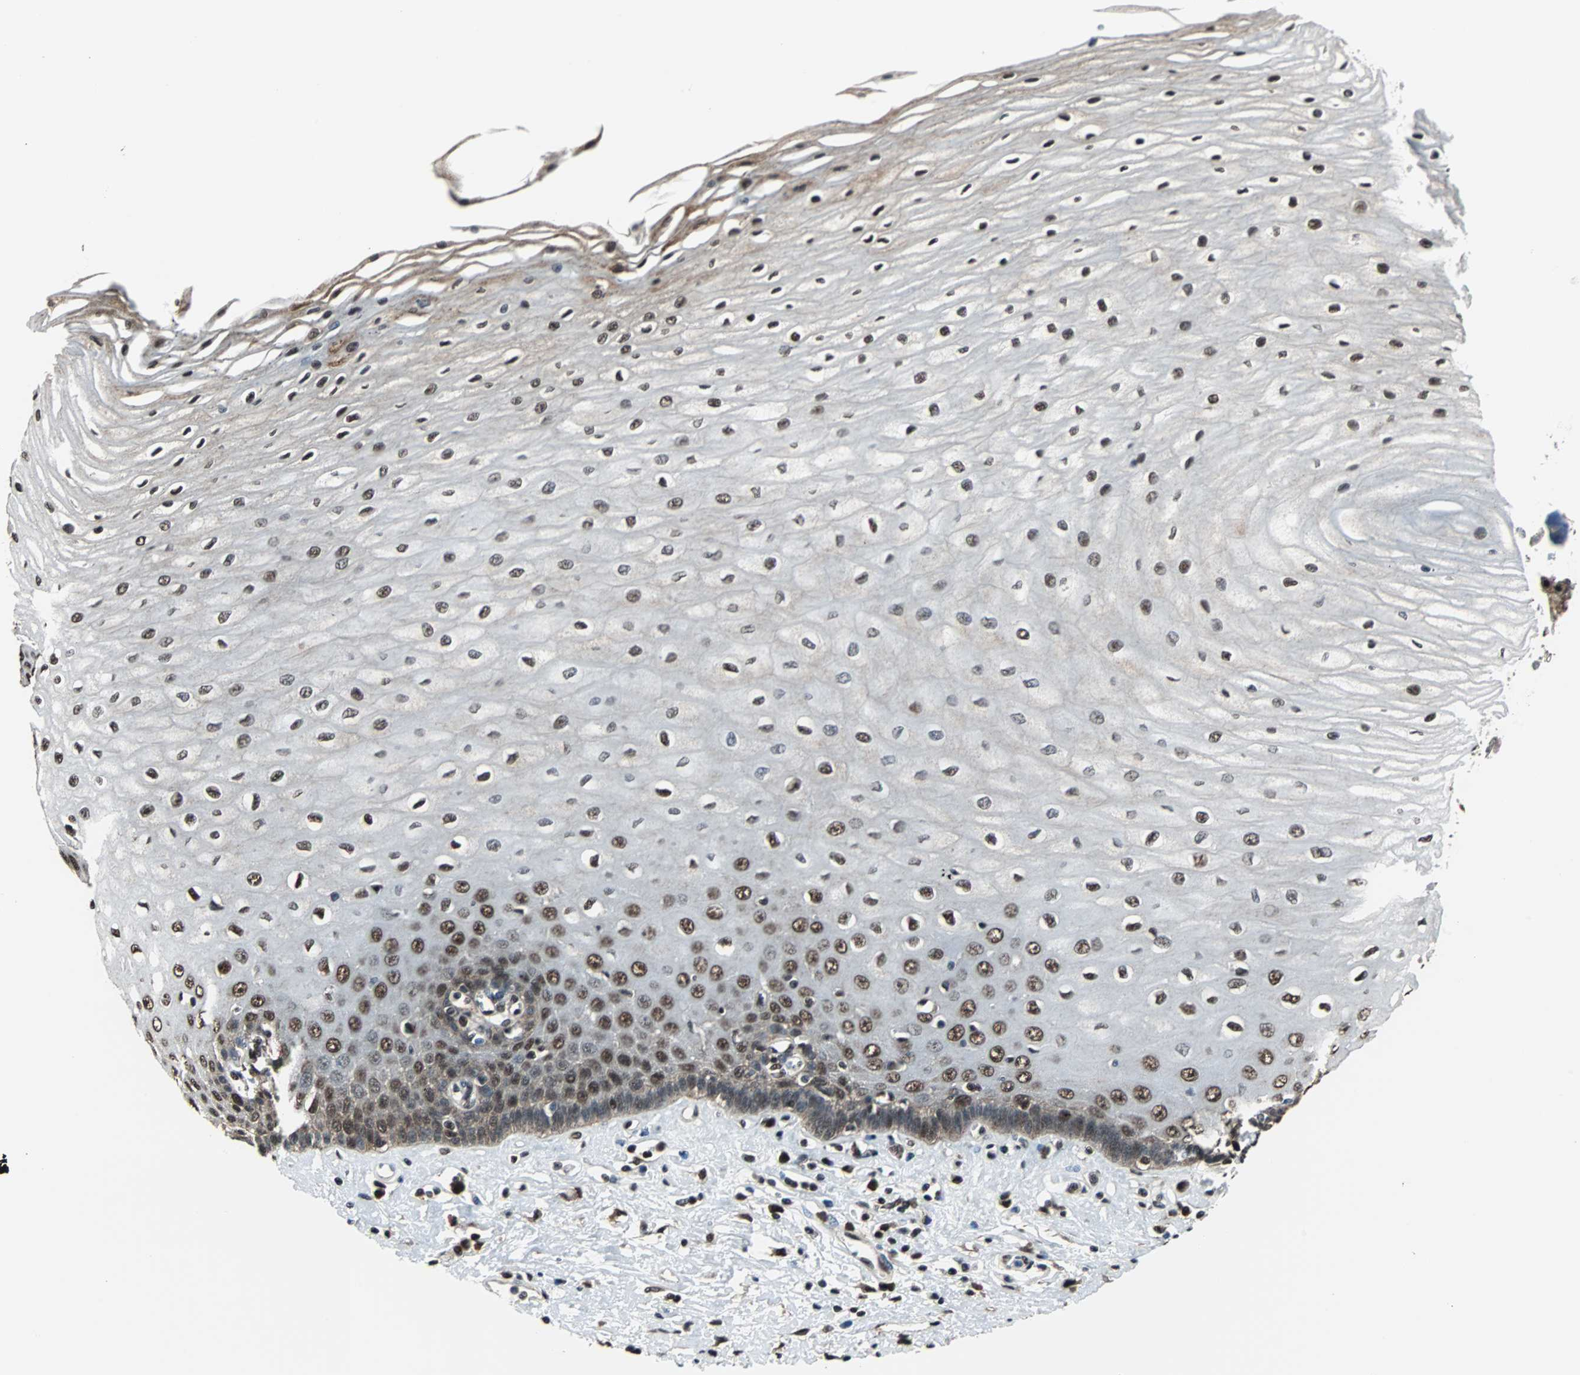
{"staining": {"intensity": "moderate", "quantity": "25%-75%", "location": "nuclear"}, "tissue": "esophagus", "cell_type": "Squamous epithelial cells", "image_type": "normal", "snomed": [{"axis": "morphology", "description": "Normal tissue, NOS"}, {"axis": "morphology", "description": "Squamous cell carcinoma, NOS"}, {"axis": "topography", "description": "Esophagus"}], "caption": "An immunohistochemistry (IHC) micrograph of unremarkable tissue is shown. Protein staining in brown highlights moderate nuclear positivity in esophagus within squamous epithelial cells.", "gene": "VCP", "patient": {"sex": "male", "age": 65}}